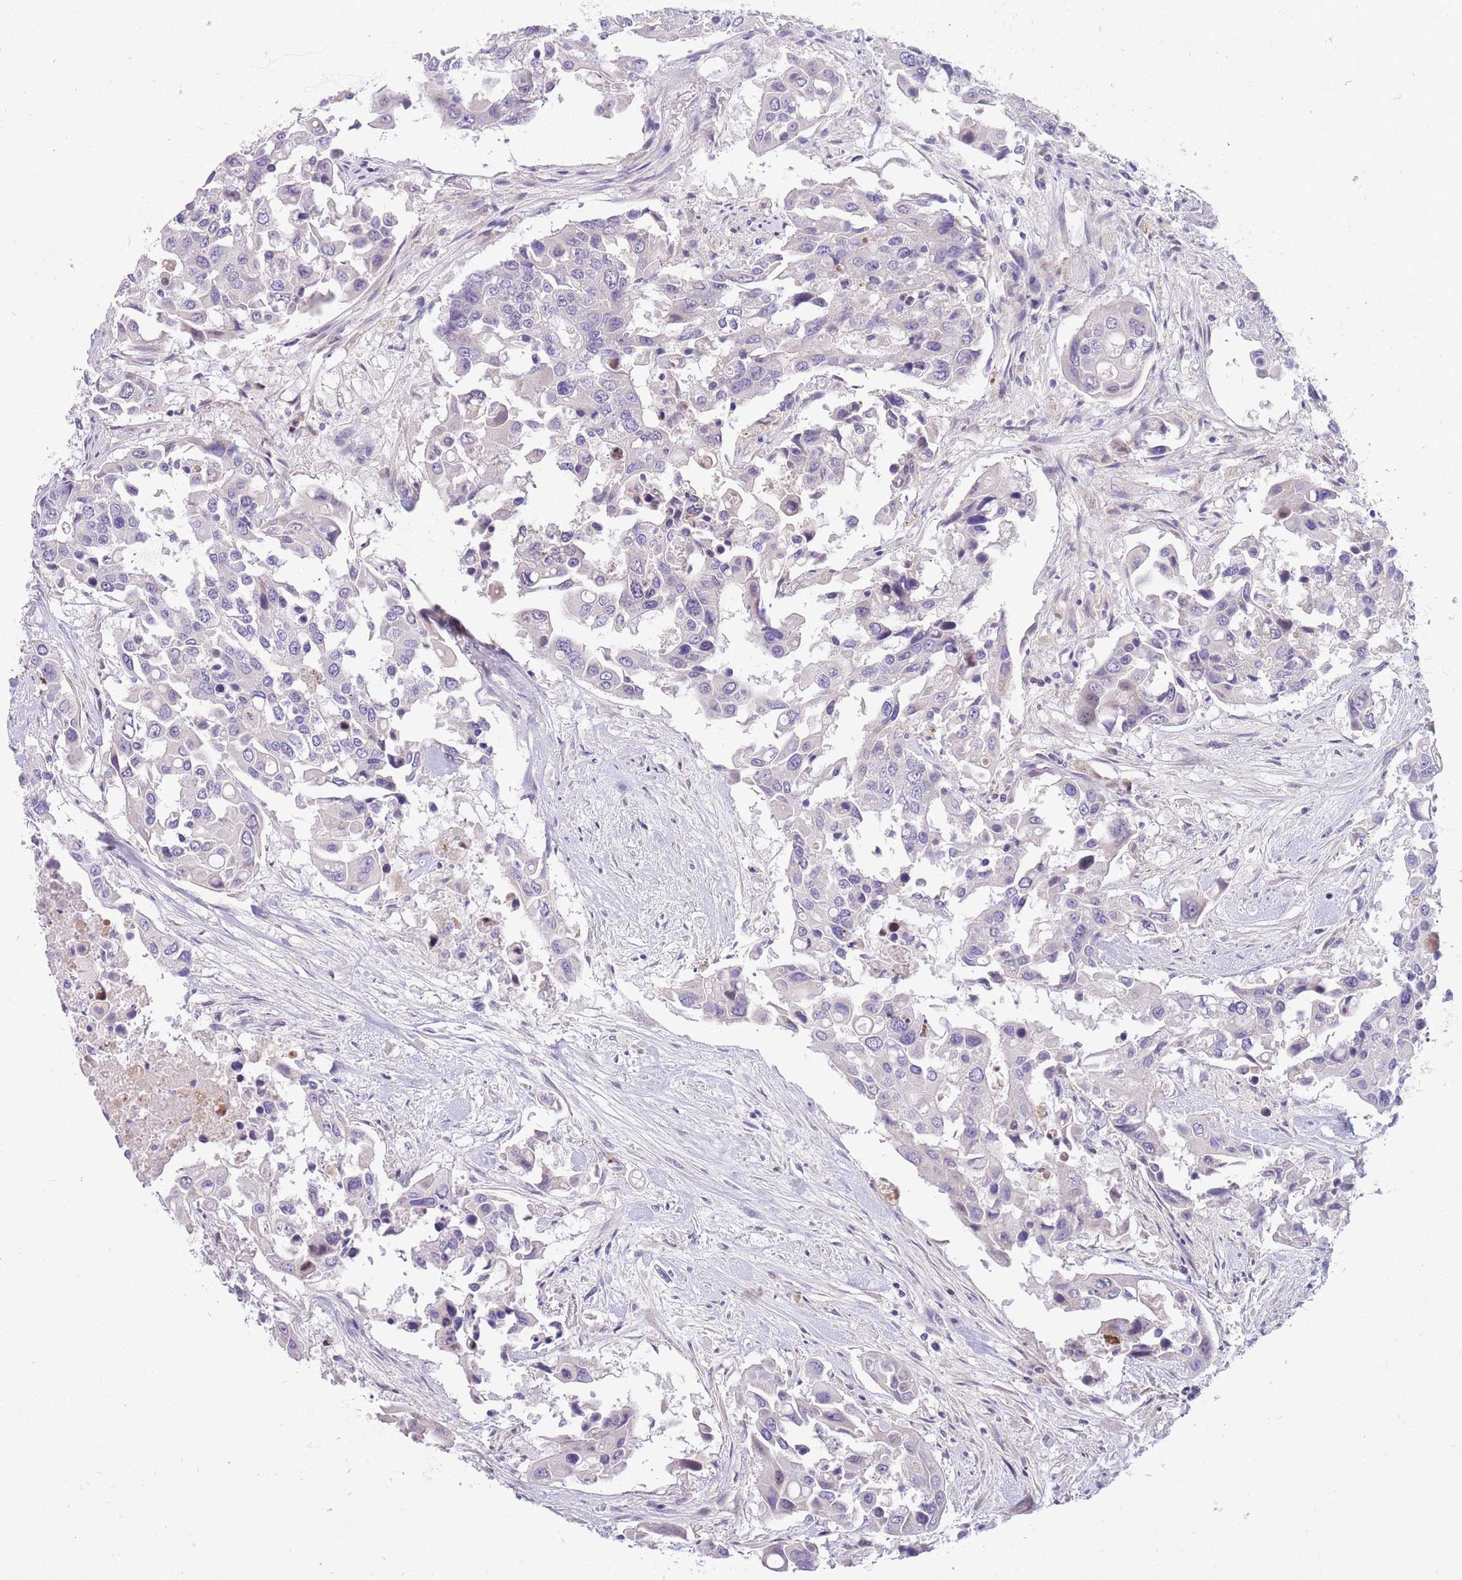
{"staining": {"intensity": "negative", "quantity": "none", "location": "none"}, "tissue": "colorectal cancer", "cell_type": "Tumor cells", "image_type": "cancer", "snomed": [{"axis": "morphology", "description": "Adenocarcinoma, NOS"}, {"axis": "topography", "description": "Colon"}], "caption": "IHC of adenocarcinoma (colorectal) shows no positivity in tumor cells. (IHC, brightfield microscopy, high magnification).", "gene": "DDHD1", "patient": {"sex": "male", "age": 77}}